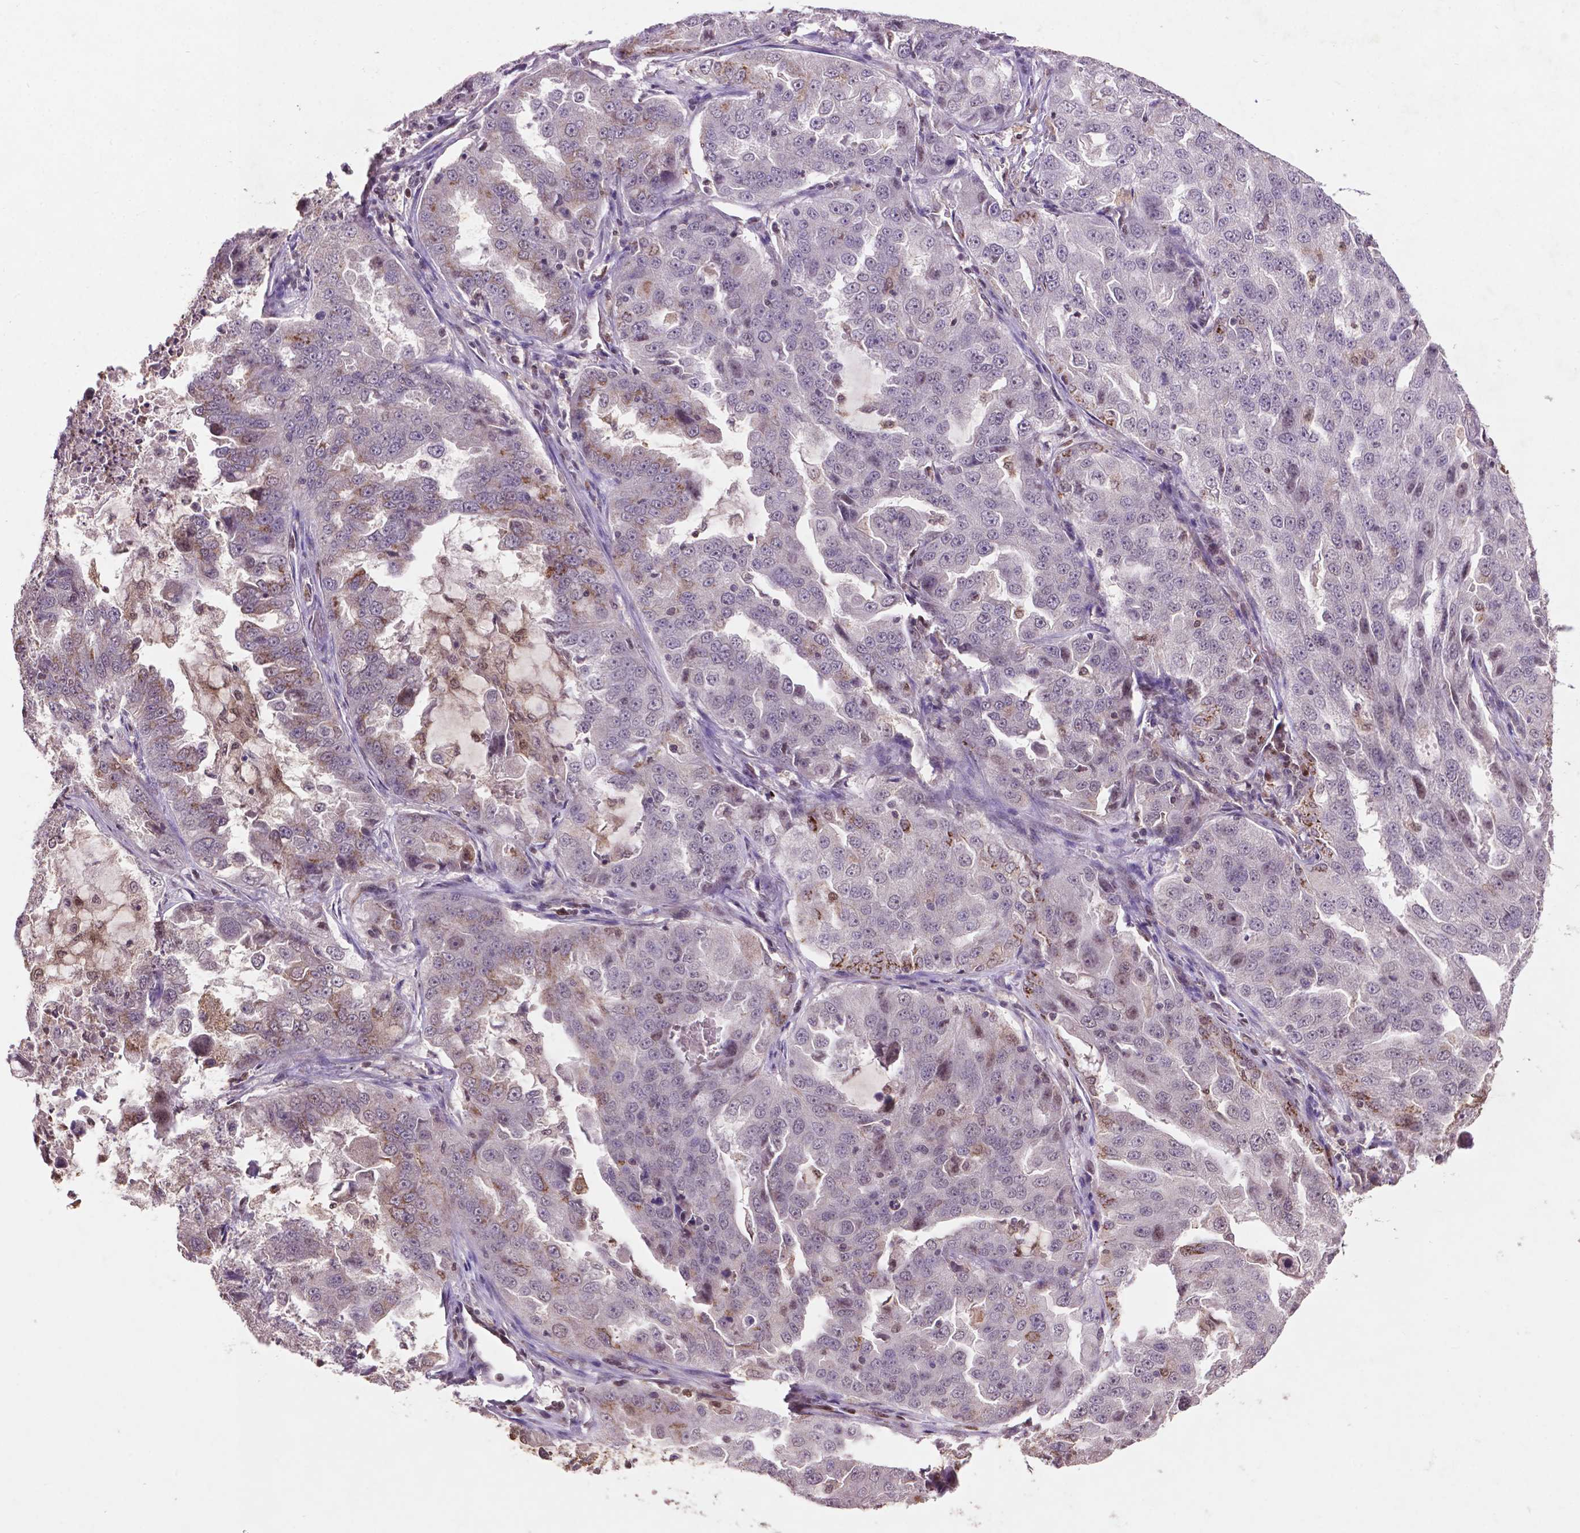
{"staining": {"intensity": "negative", "quantity": "none", "location": "none"}, "tissue": "lung cancer", "cell_type": "Tumor cells", "image_type": "cancer", "snomed": [{"axis": "morphology", "description": "Adenocarcinoma, NOS"}, {"axis": "topography", "description": "Lung"}], "caption": "An immunohistochemistry (IHC) photomicrograph of lung cancer is shown. There is no staining in tumor cells of lung cancer.", "gene": "GLRX", "patient": {"sex": "female", "age": 61}}